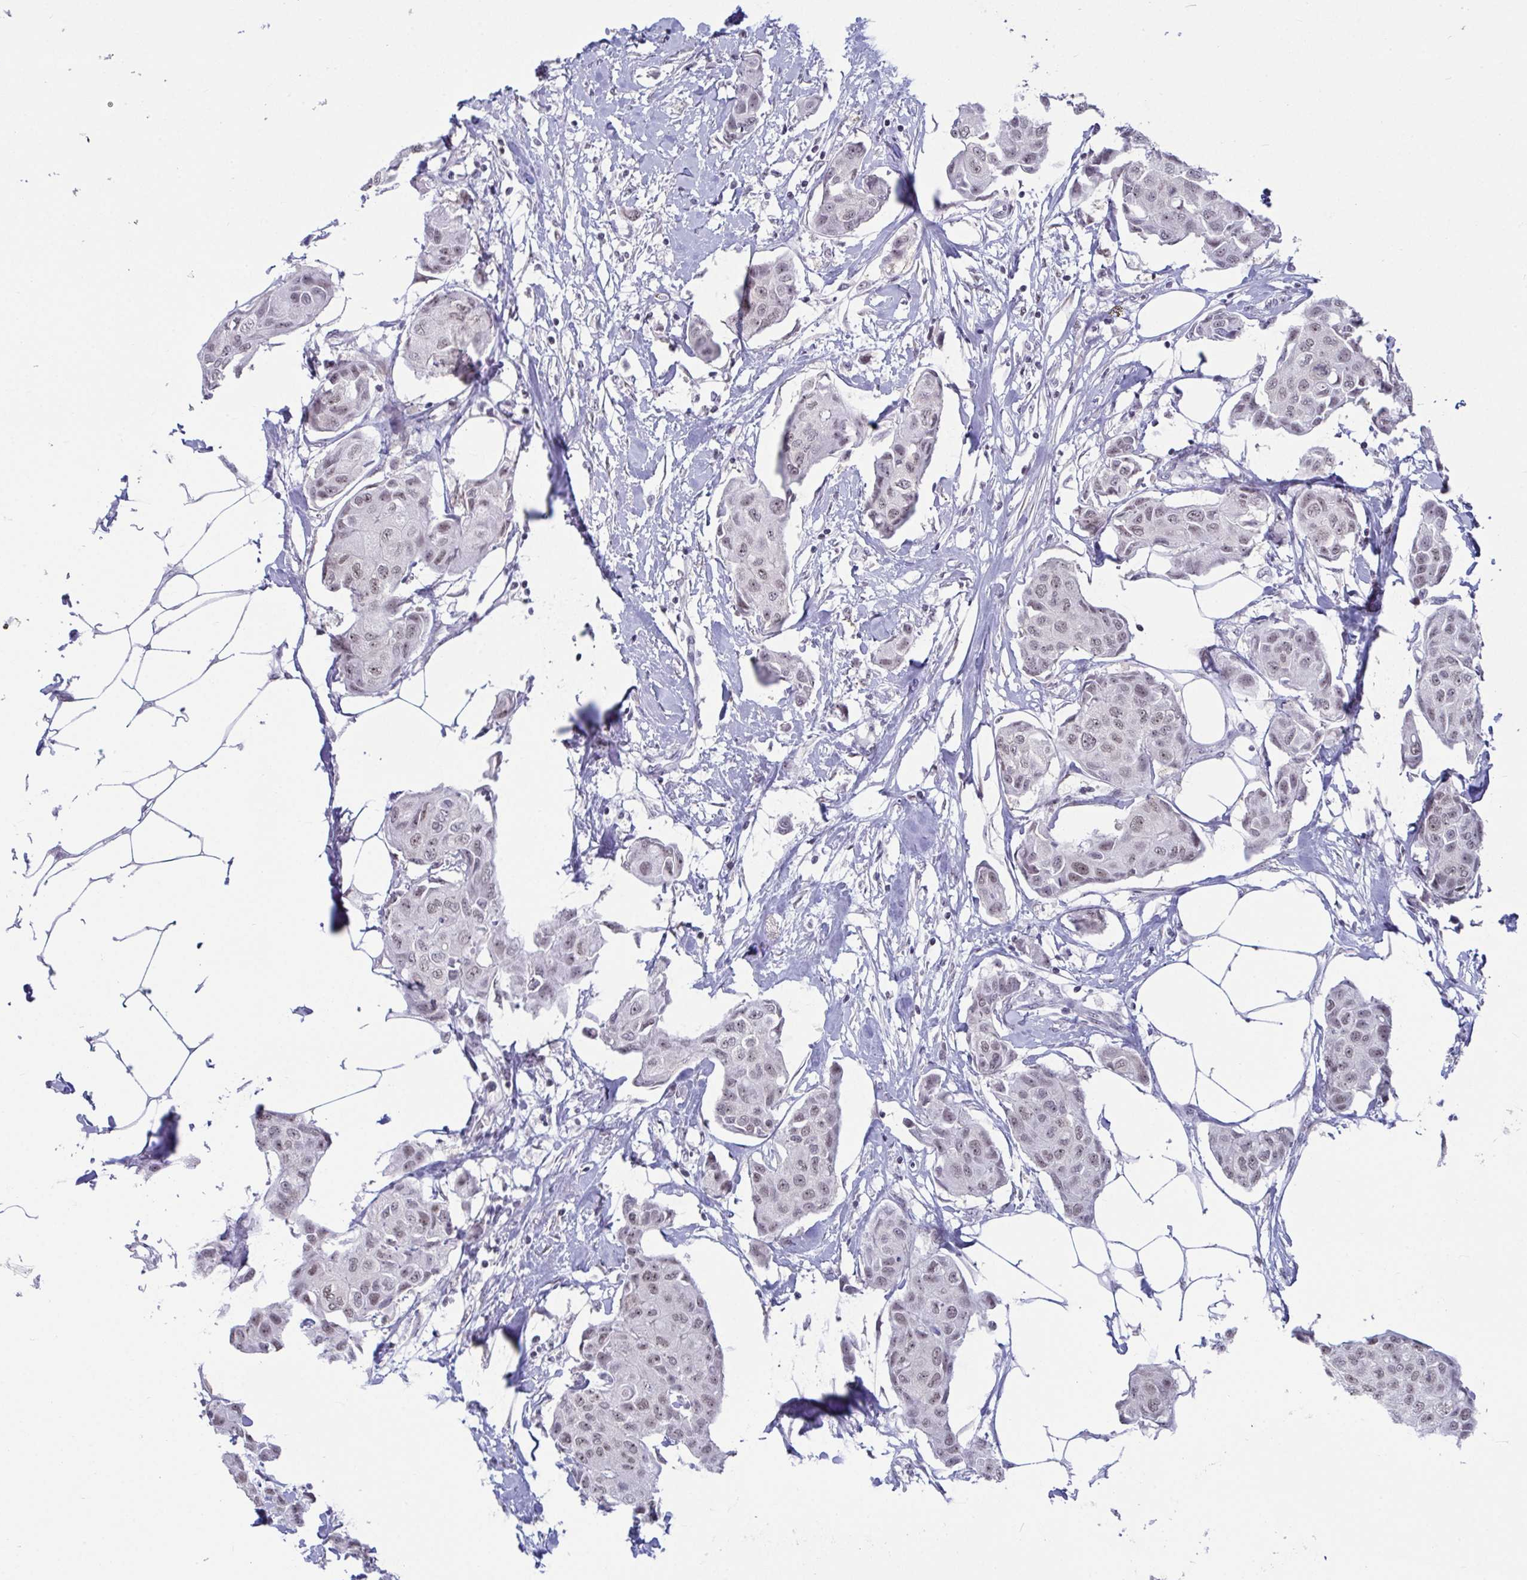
{"staining": {"intensity": "weak", "quantity": ">75%", "location": "nuclear"}, "tissue": "breast cancer", "cell_type": "Tumor cells", "image_type": "cancer", "snomed": [{"axis": "morphology", "description": "Duct carcinoma"}, {"axis": "topography", "description": "Breast"}, {"axis": "topography", "description": "Lymph node"}], "caption": "Immunohistochemical staining of human breast cancer exhibits weak nuclear protein staining in about >75% of tumor cells.", "gene": "SUPT16H", "patient": {"sex": "female", "age": 80}}